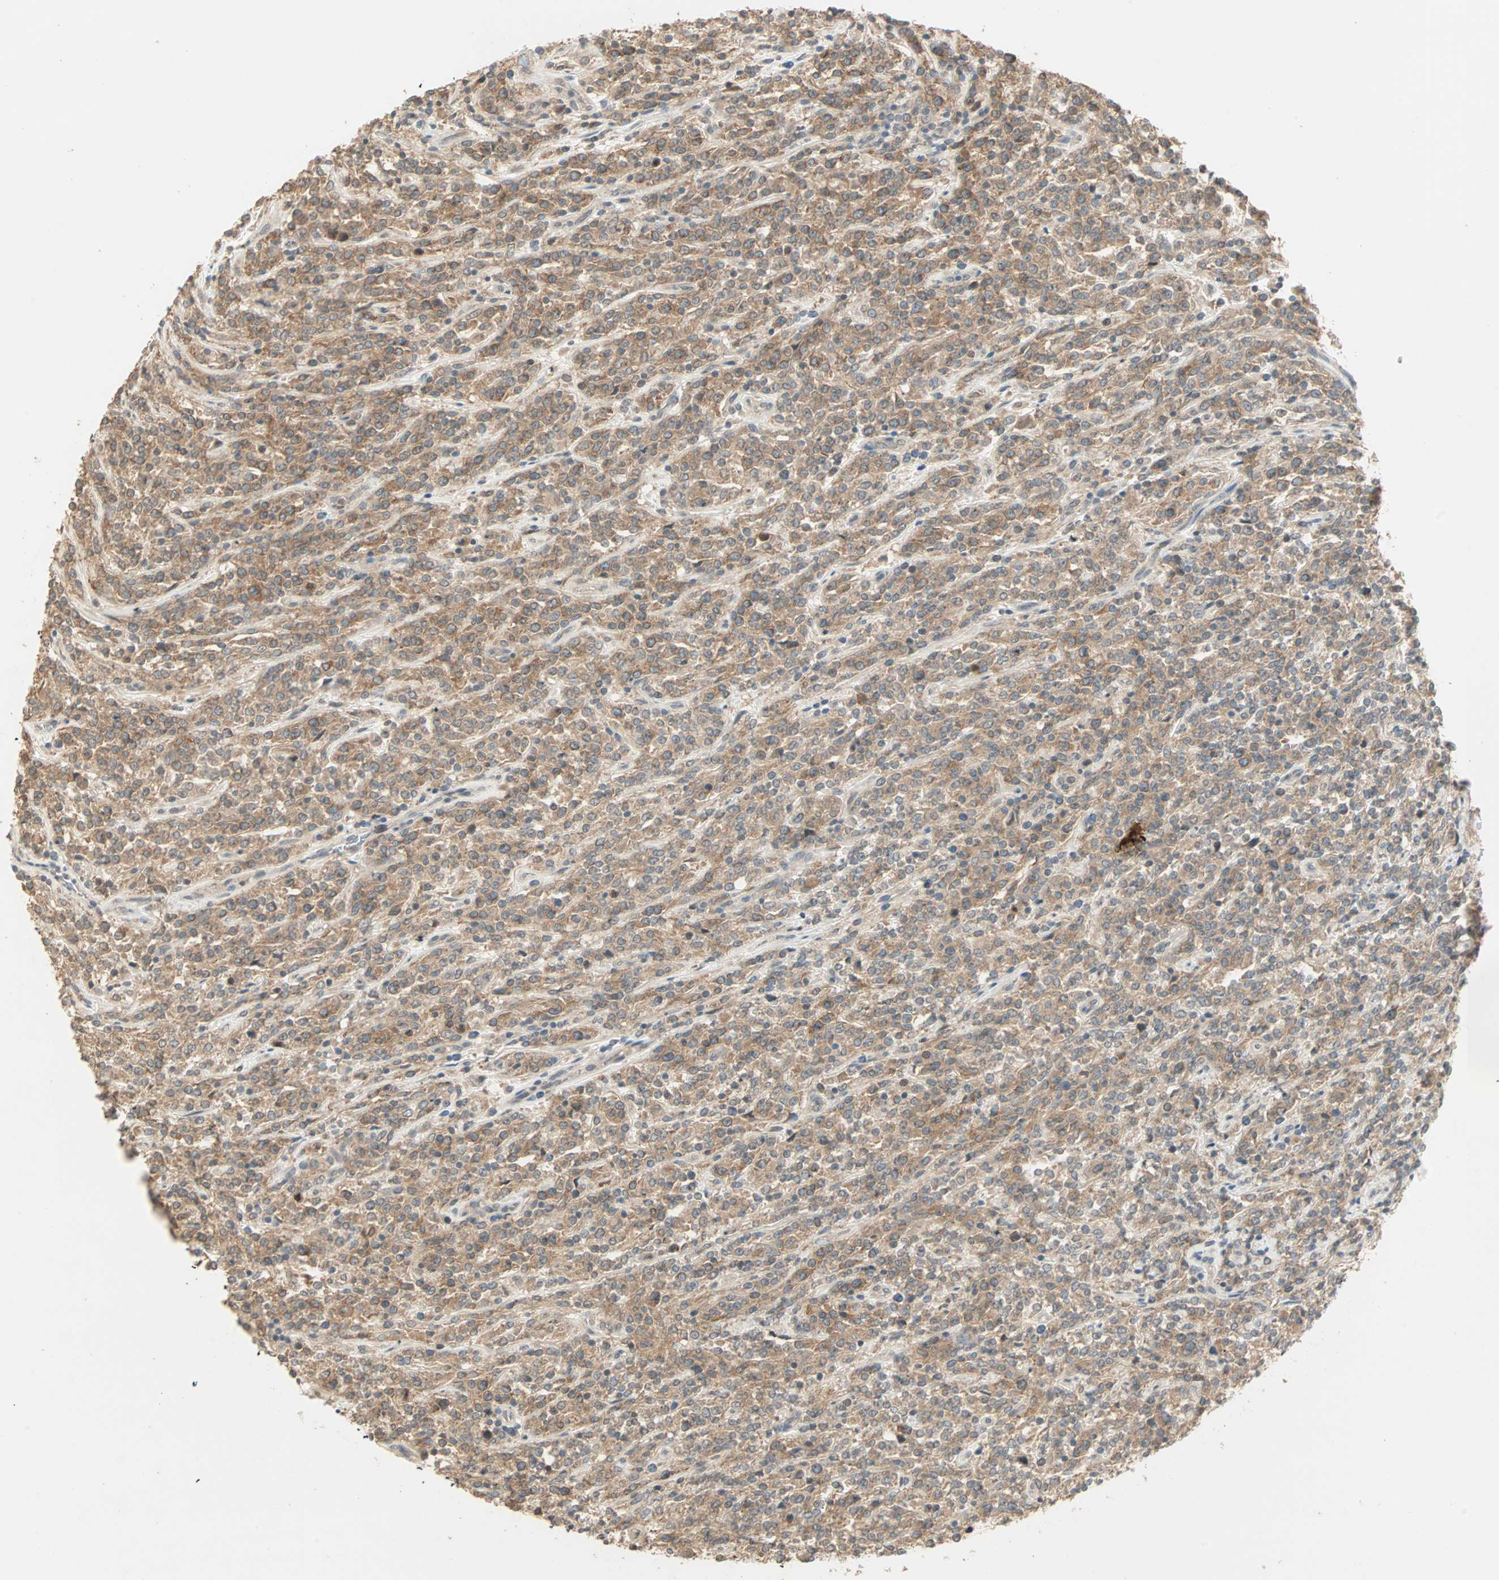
{"staining": {"intensity": "moderate", "quantity": ">75%", "location": "cytoplasmic/membranous"}, "tissue": "lymphoma", "cell_type": "Tumor cells", "image_type": "cancer", "snomed": [{"axis": "morphology", "description": "Malignant lymphoma, non-Hodgkin's type, High grade"}, {"axis": "topography", "description": "Soft tissue"}], "caption": "Lymphoma stained for a protein (brown) demonstrates moderate cytoplasmic/membranous positive expression in approximately >75% of tumor cells.", "gene": "TTF2", "patient": {"sex": "male", "age": 18}}